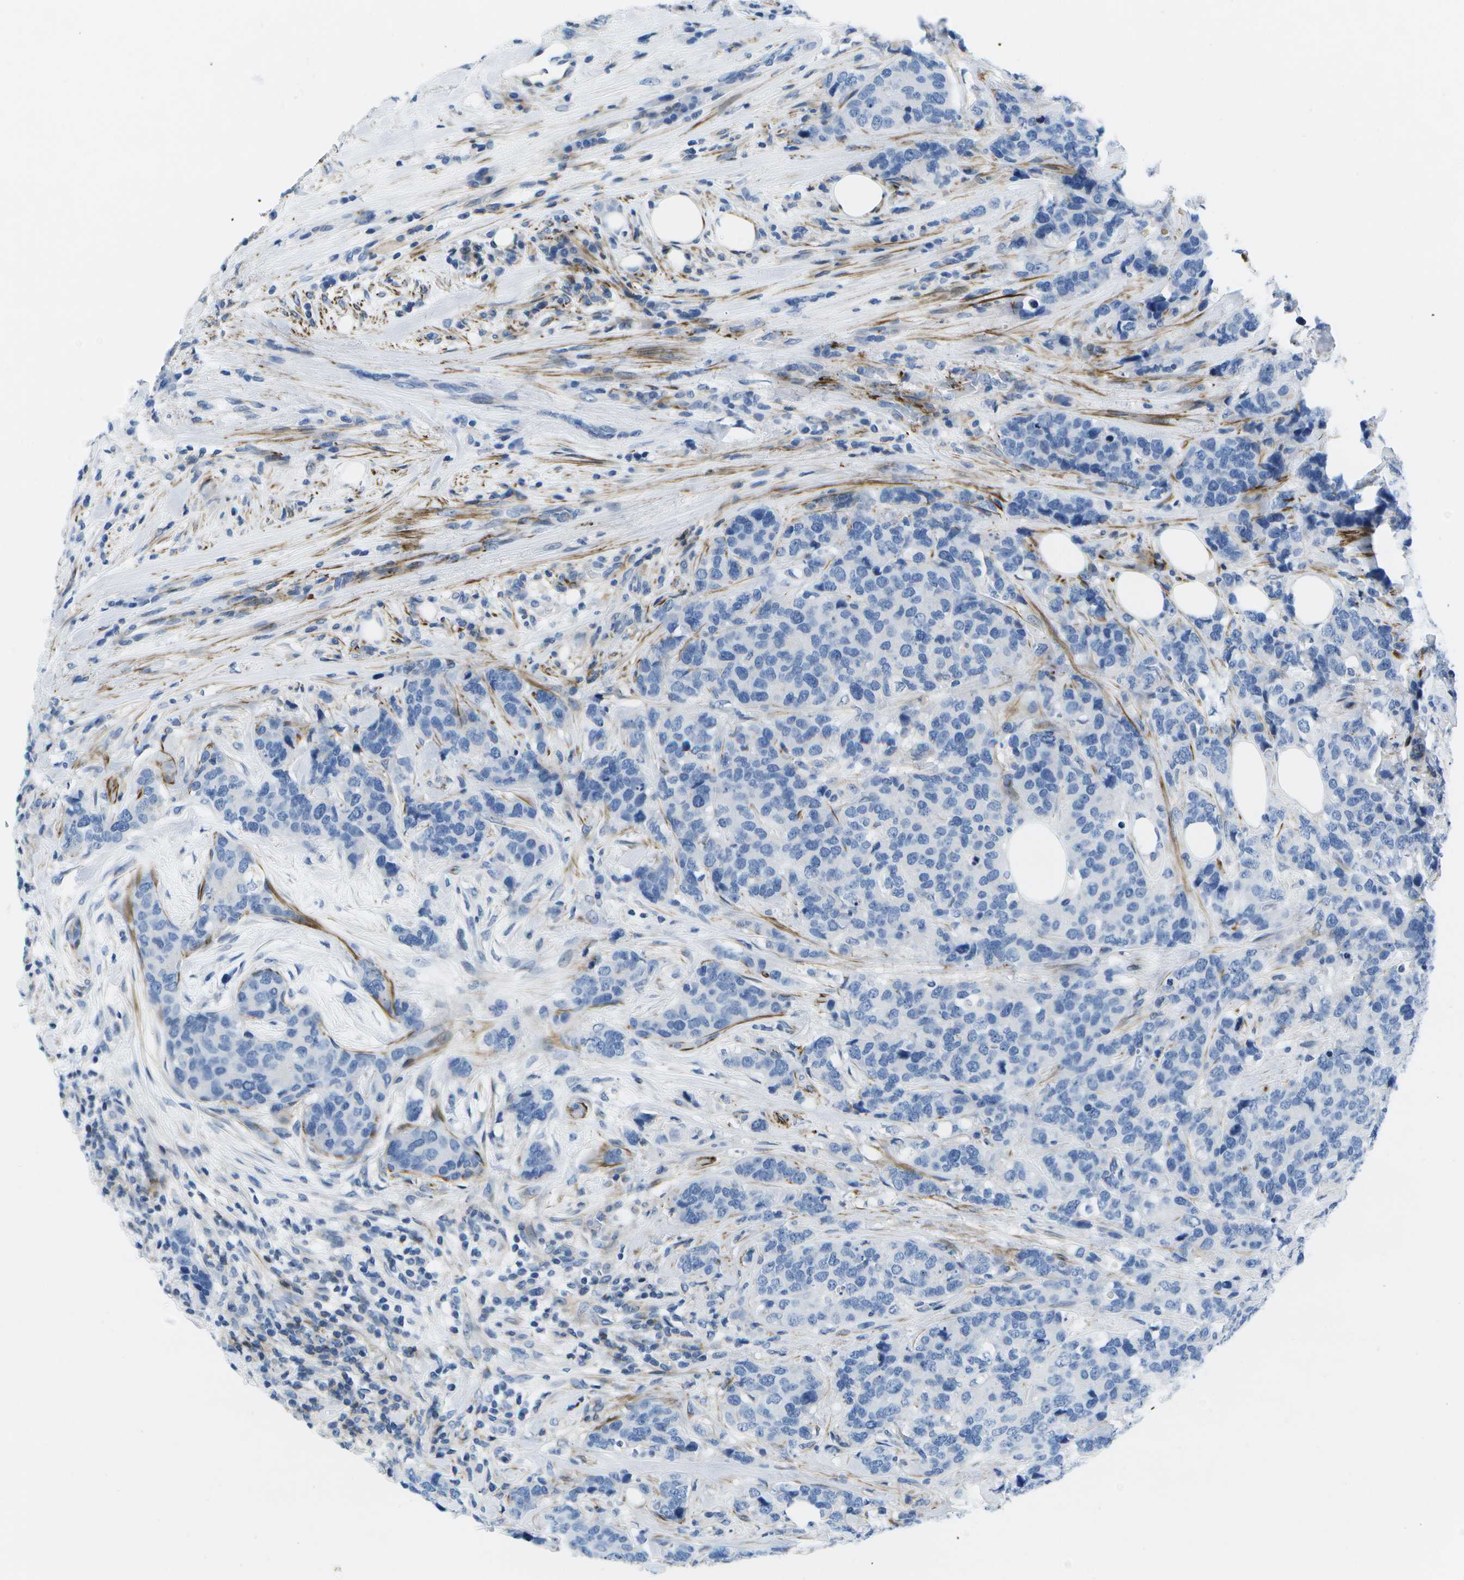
{"staining": {"intensity": "negative", "quantity": "none", "location": "none"}, "tissue": "breast cancer", "cell_type": "Tumor cells", "image_type": "cancer", "snomed": [{"axis": "morphology", "description": "Lobular carcinoma"}, {"axis": "topography", "description": "Breast"}], "caption": "High power microscopy micrograph of an IHC image of breast cancer, revealing no significant positivity in tumor cells.", "gene": "ADGRG6", "patient": {"sex": "female", "age": 59}}